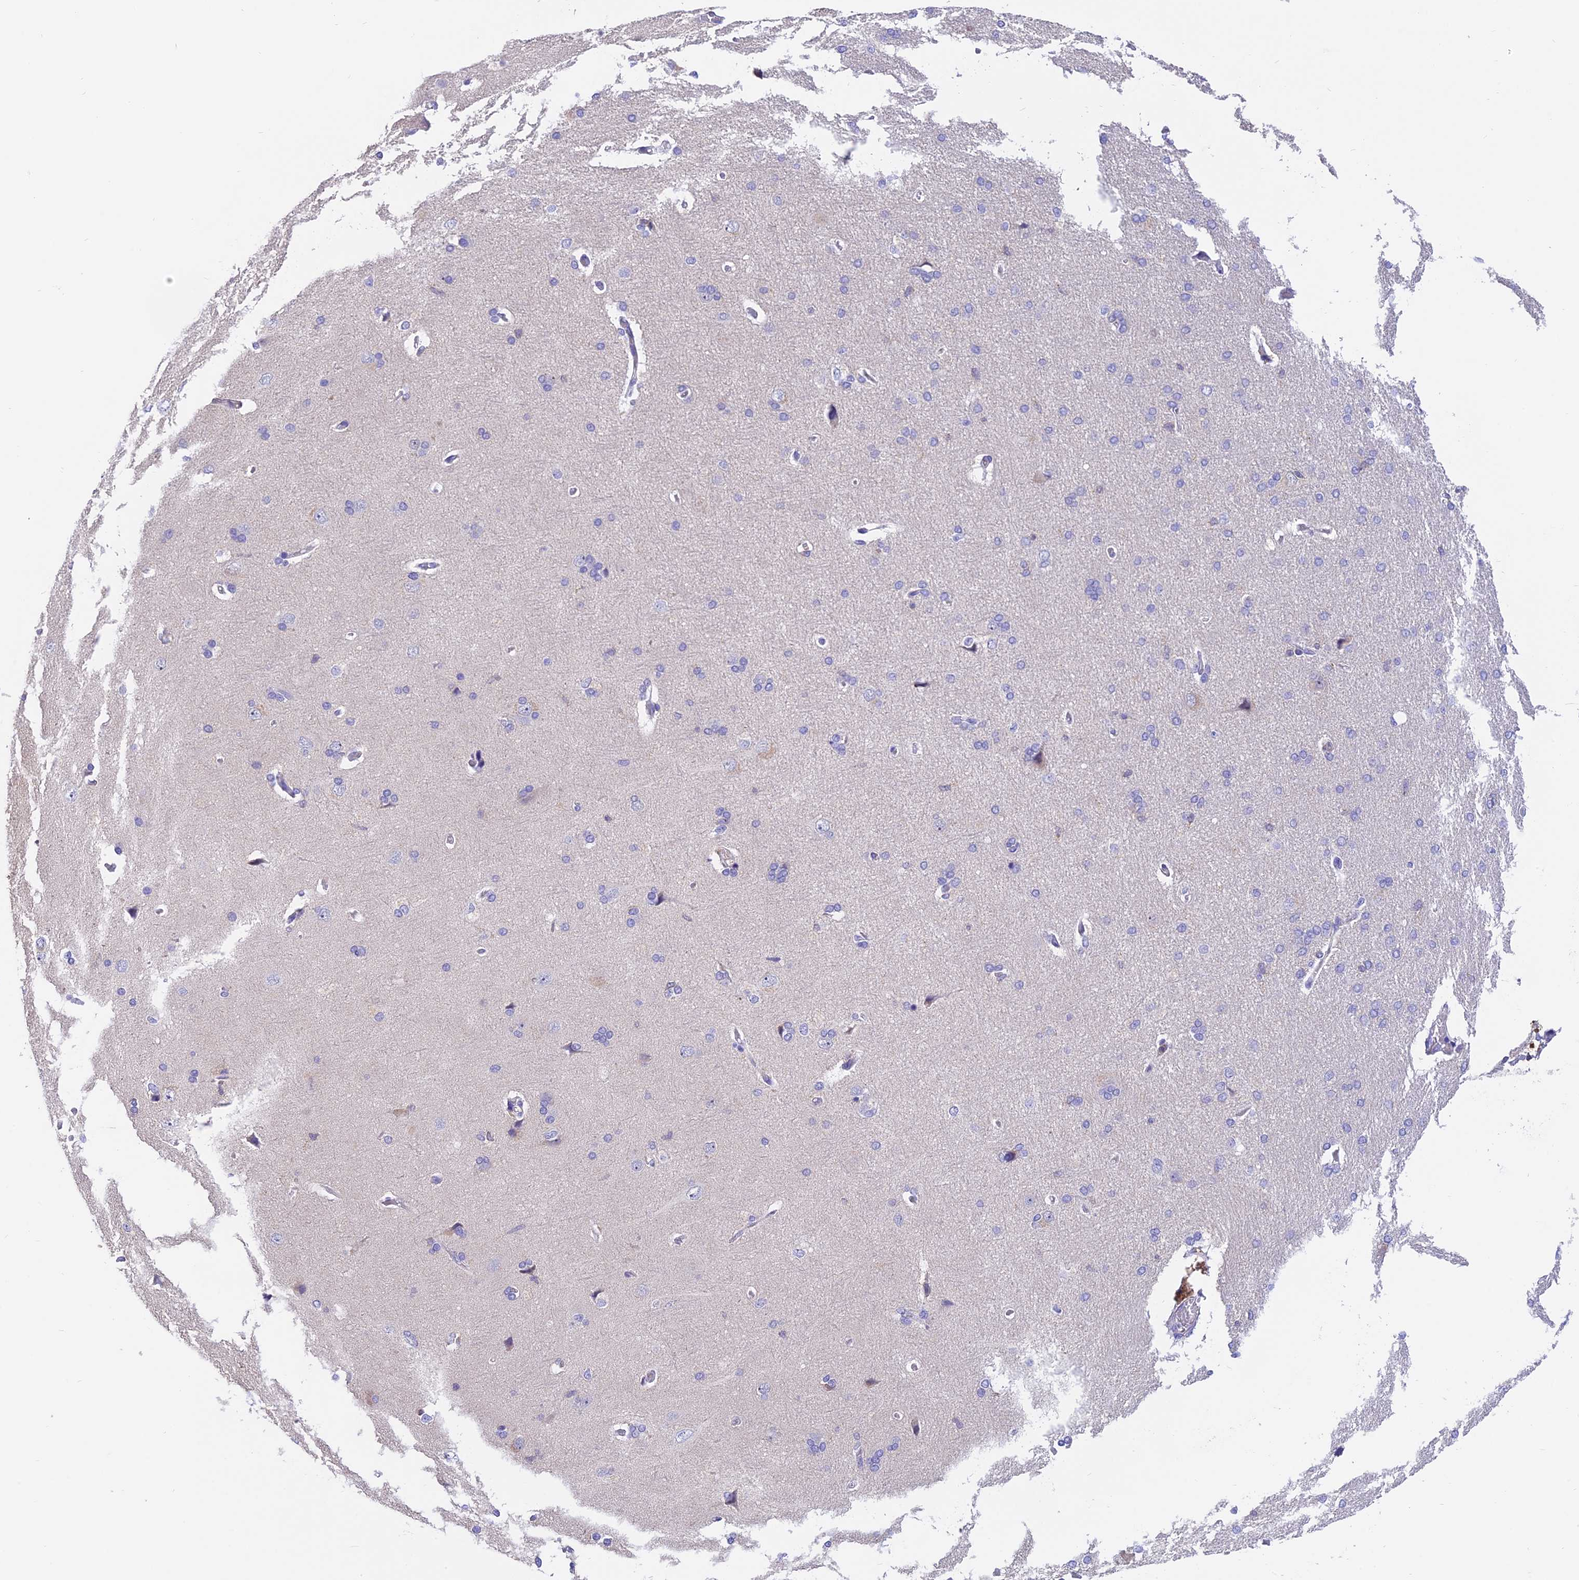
{"staining": {"intensity": "negative", "quantity": "none", "location": "none"}, "tissue": "cerebral cortex", "cell_type": "Endothelial cells", "image_type": "normal", "snomed": [{"axis": "morphology", "description": "Normal tissue, NOS"}, {"axis": "topography", "description": "Cerebral cortex"}], "caption": "IHC of unremarkable cerebral cortex demonstrates no expression in endothelial cells. (Stains: DAB (3,3'-diaminobenzidine) IHC with hematoxylin counter stain, Microscopy: brightfield microscopy at high magnification).", "gene": "LPXN", "patient": {"sex": "male", "age": 62}}